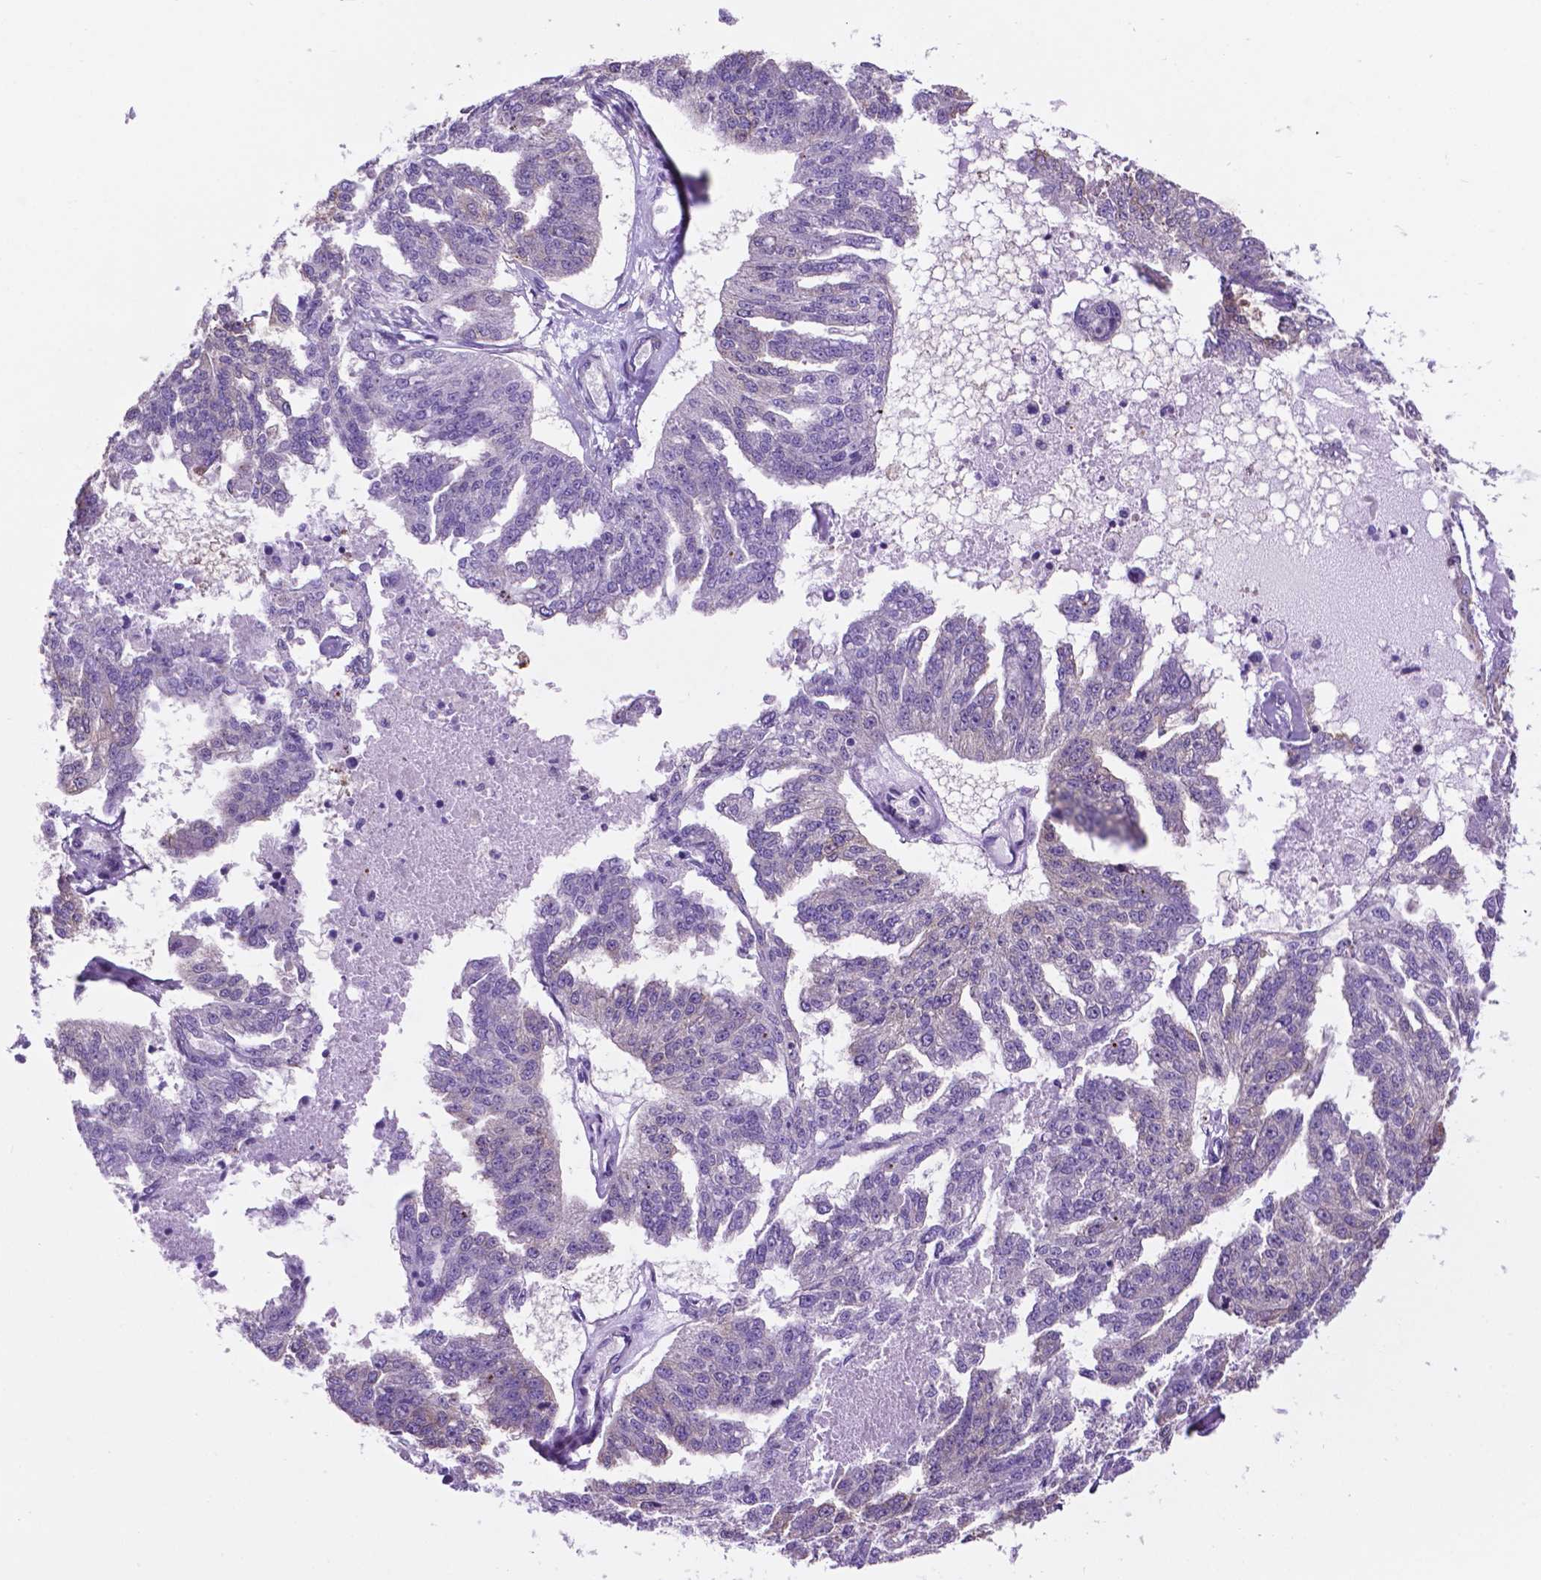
{"staining": {"intensity": "negative", "quantity": "none", "location": "none"}, "tissue": "ovarian cancer", "cell_type": "Tumor cells", "image_type": "cancer", "snomed": [{"axis": "morphology", "description": "Cystadenocarcinoma, serous, NOS"}, {"axis": "topography", "description": "Ovary"}], "caption": "Tumor cells show no significant expression in ovarian serous cystadenocarcinoma. Nuclei are stained in blue.", "gene": "SPDYA", "patient": {"sex": "female", "age": 58}}